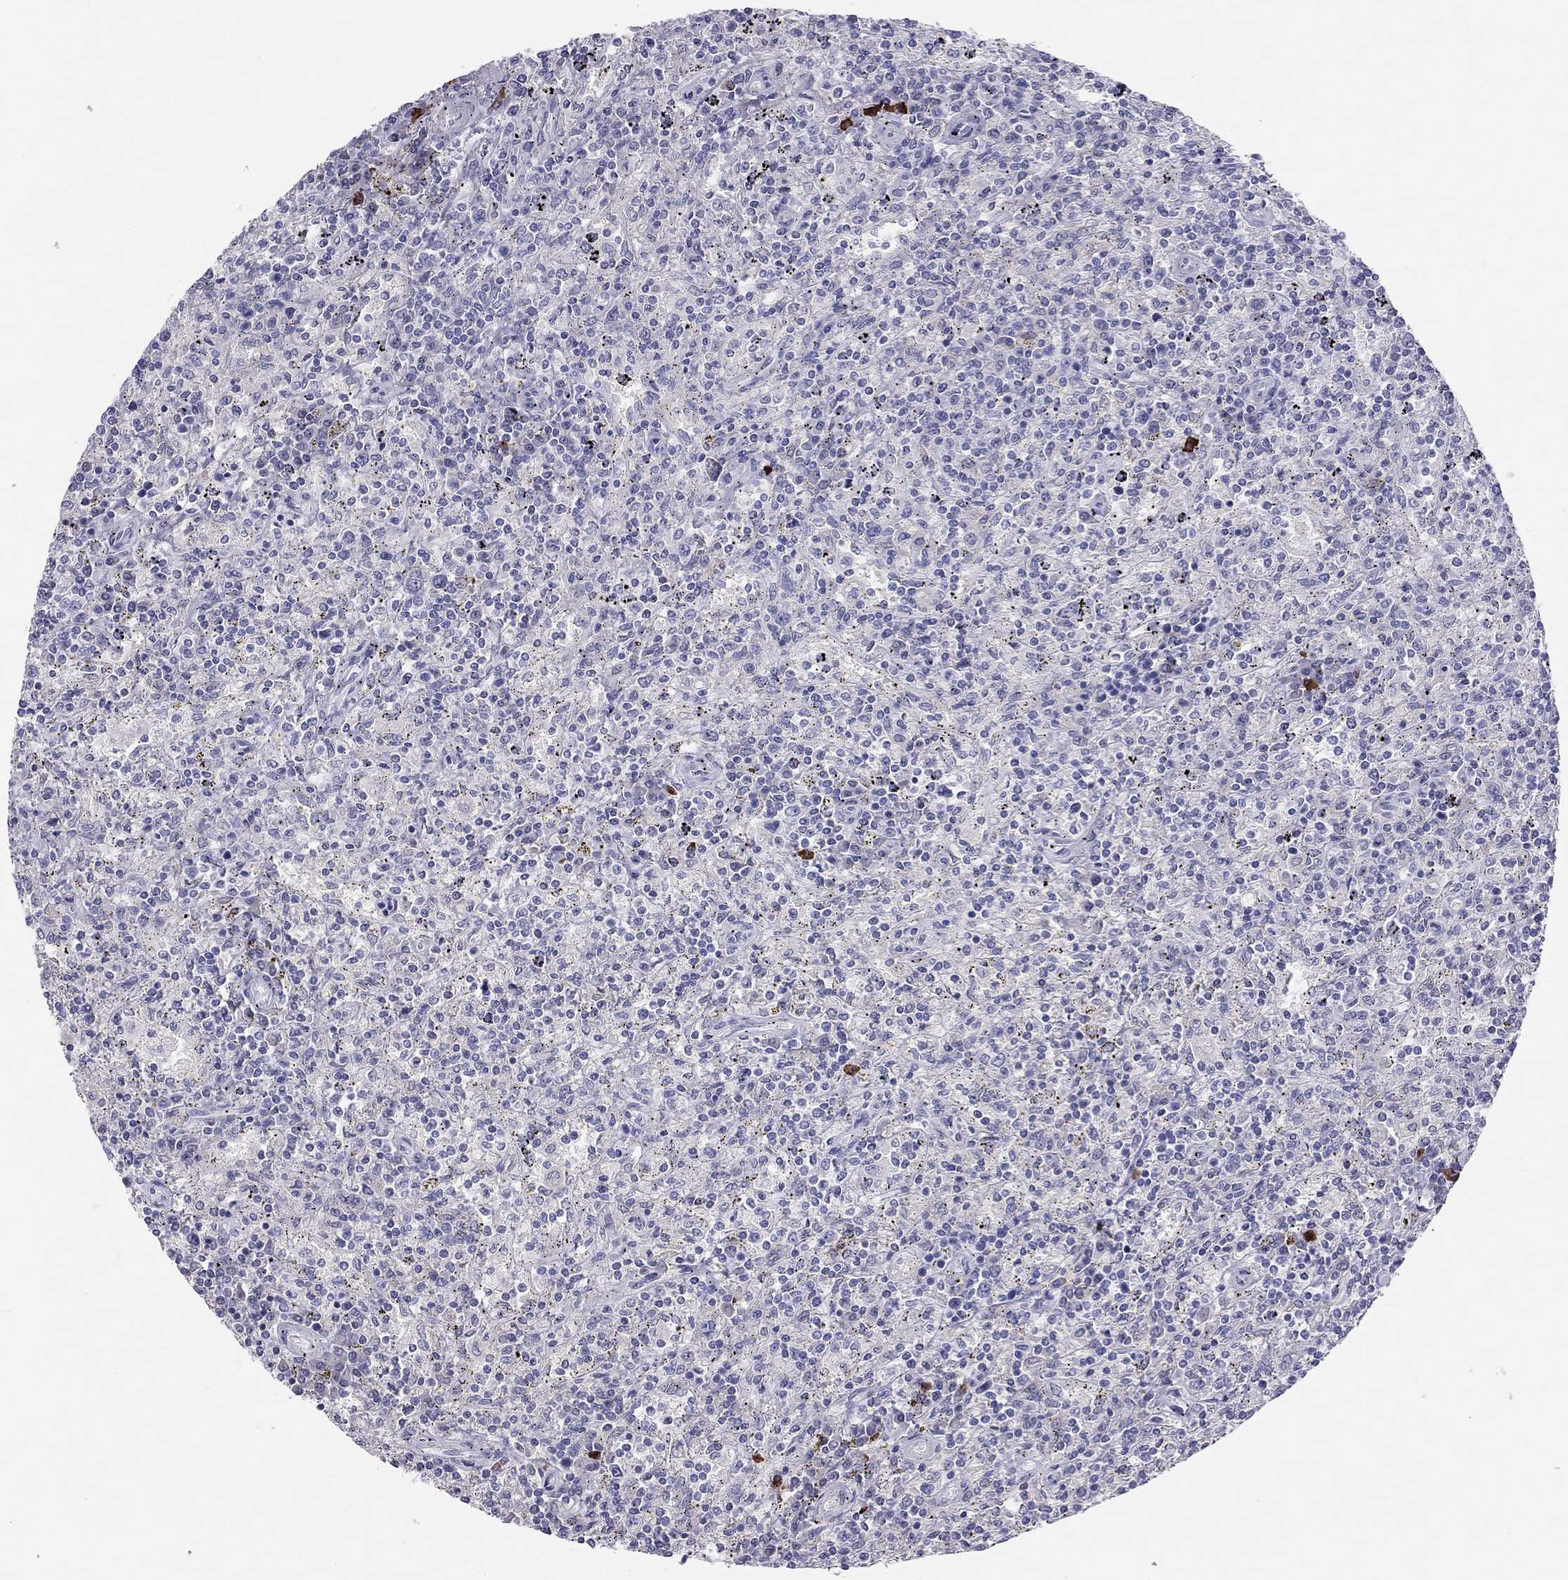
{"staining": {"intensity": "negative", "quantity": "none", "location": "none"}, "tissue": "lymphoma", "cell_type": "Tumor cells", "image_type": "cancer", "snomed": [{"axis": "morphology", "description": "Malignant lymphoma, non-Hodgkin's type, Low grade"}, {"axis": "topography", "description": "Spleen"}], "caption": "This is a histopathology image of immunohistochemistry (IHC) staining of malignant lymphoma, non-Hodgkin's type (low-grade), which shows no expression in tumor cells.", "gene": "KLRG1", "patient": {"sex": "male", "age": 62}}